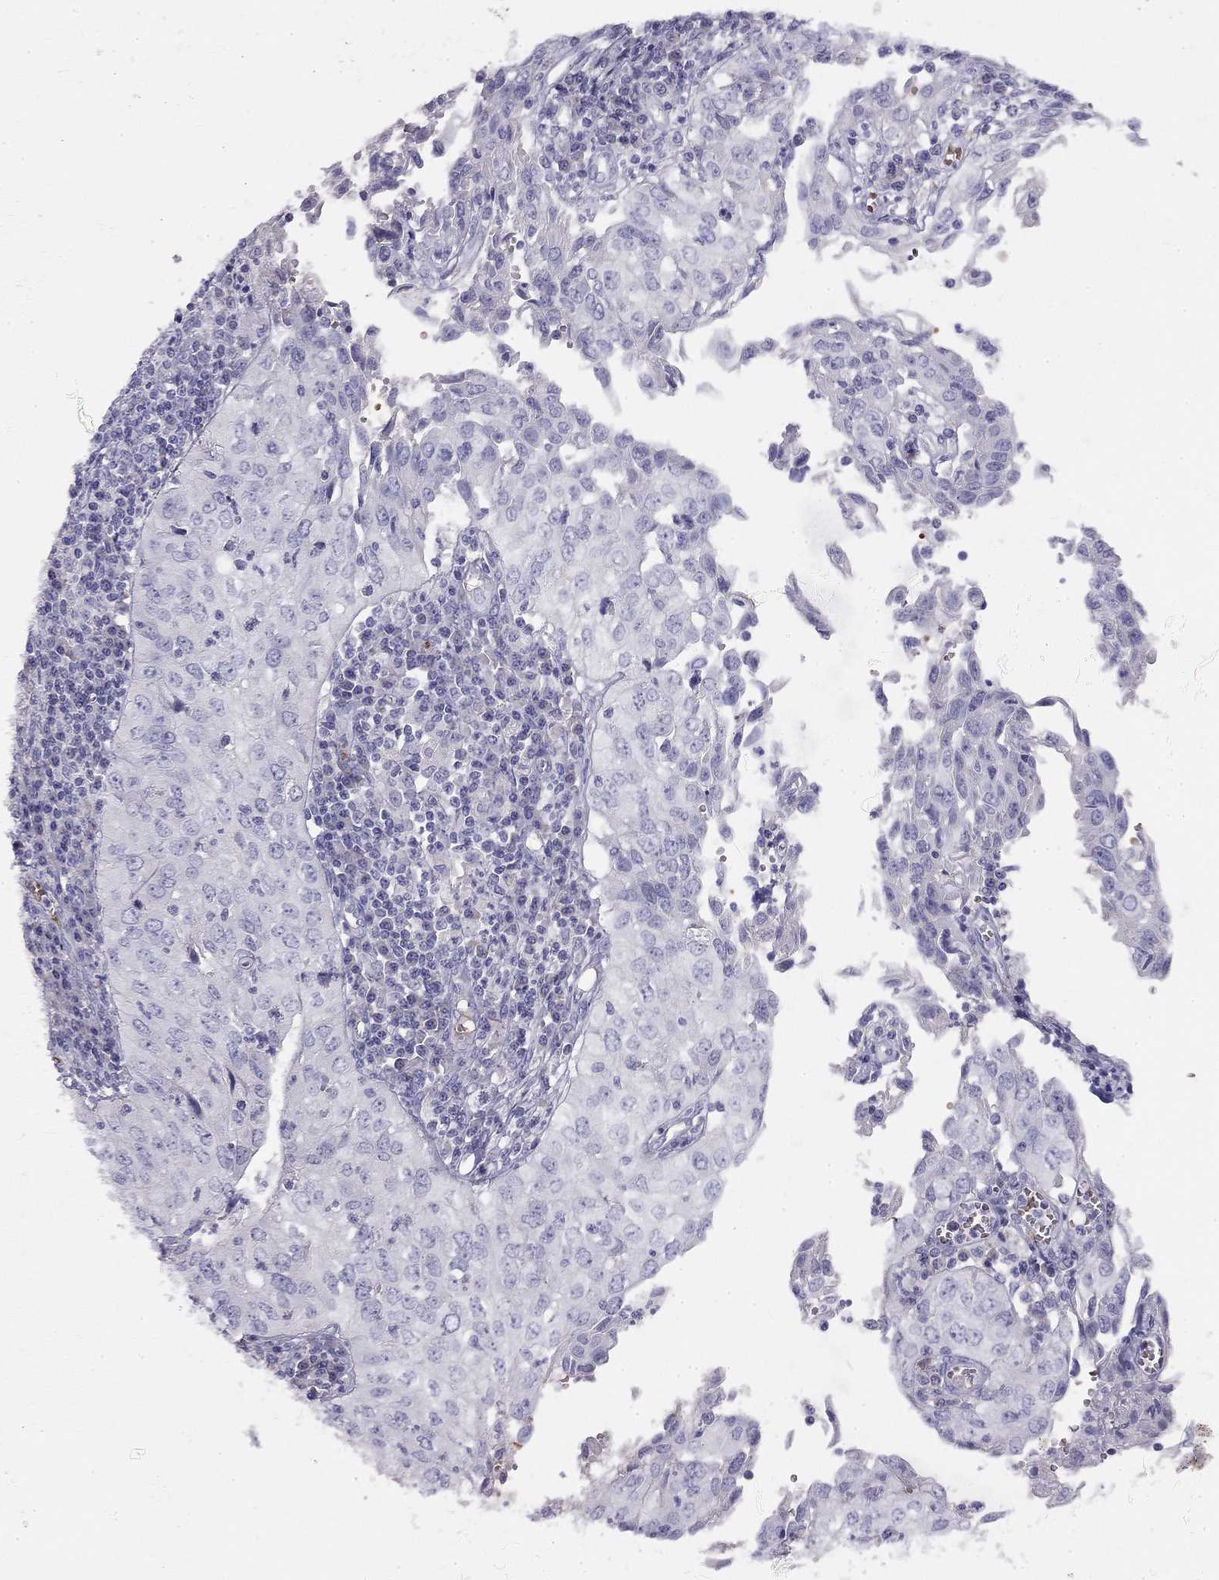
{"staining": {"intensity": "negative", "quantity": "none", "location": "none"}, "tissue": "cervical cancer", "cell_type": "Tumor cells", "image_type": "cancer", "snomed": [{"axis": "morphology", "description": "Squamous cell carcinoma, NOS"}, {"axis": "topography", "description": "Cervix"}], "caption": "The micrograph demonstrates no staining of tumor cells in squamous cell carcinoma (cervical). (DAB (3,3'-diaminobenzidine) immunohistochemistry (IHC), high magnification).", "gene": "RHD", "patient": {"sex": "female", "age": 24}}